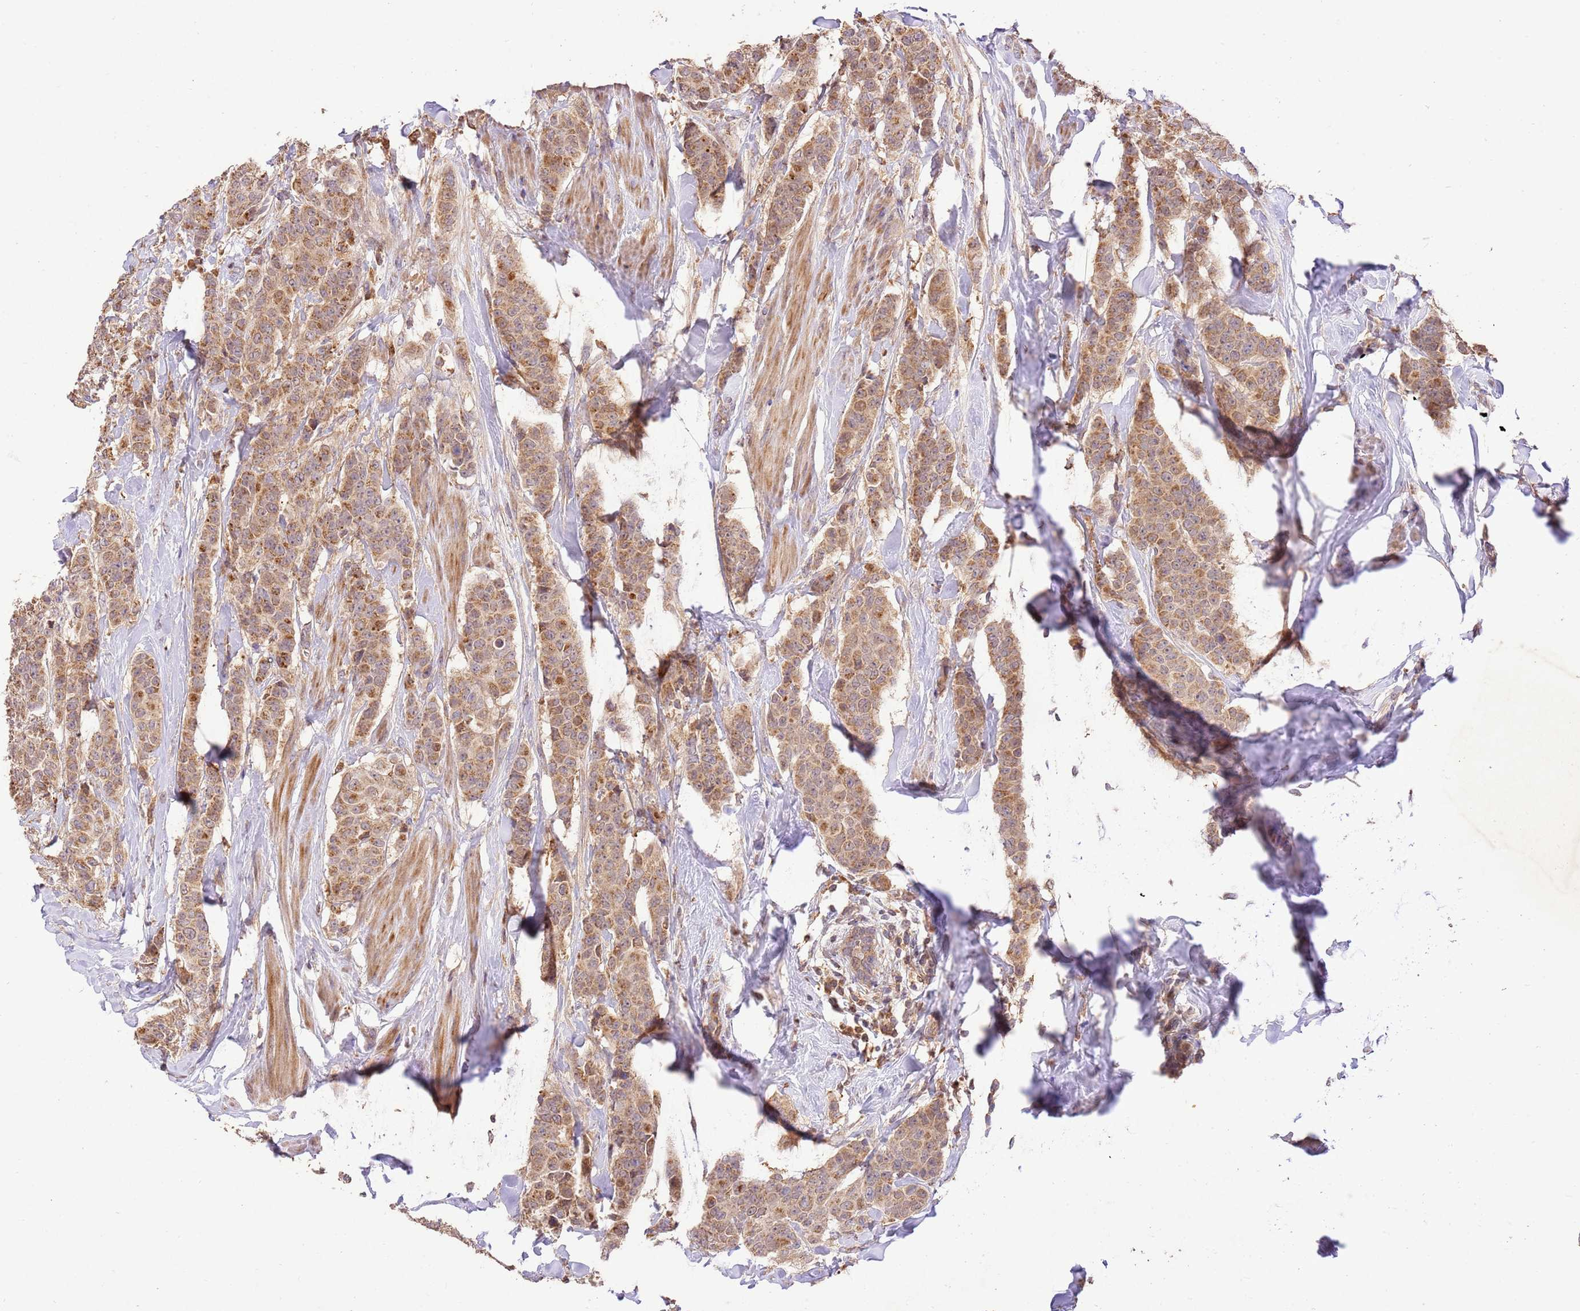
{"staining": {"intensity": "moderate", "quantity": ">75%", "location": "cytoplasmic/membranous"}, "tissue": "breast cancer", "cell_type": "Tumor cells", "image_type": "cancer", "snomed": [{"axis": "morphology", "description": "Duct carcinoma"}, {"axis": "topography", "description": "Breast"}], "caption": "Breast invasive ductal carcinoma stained with DAB immunohistochemistry exhibits medium levels of moderate cytoplasmic/membranous expression in approximately >75% of tumor cells.", "gene": "LRRC28", "patient": {"sex": "female", "age": 40}}